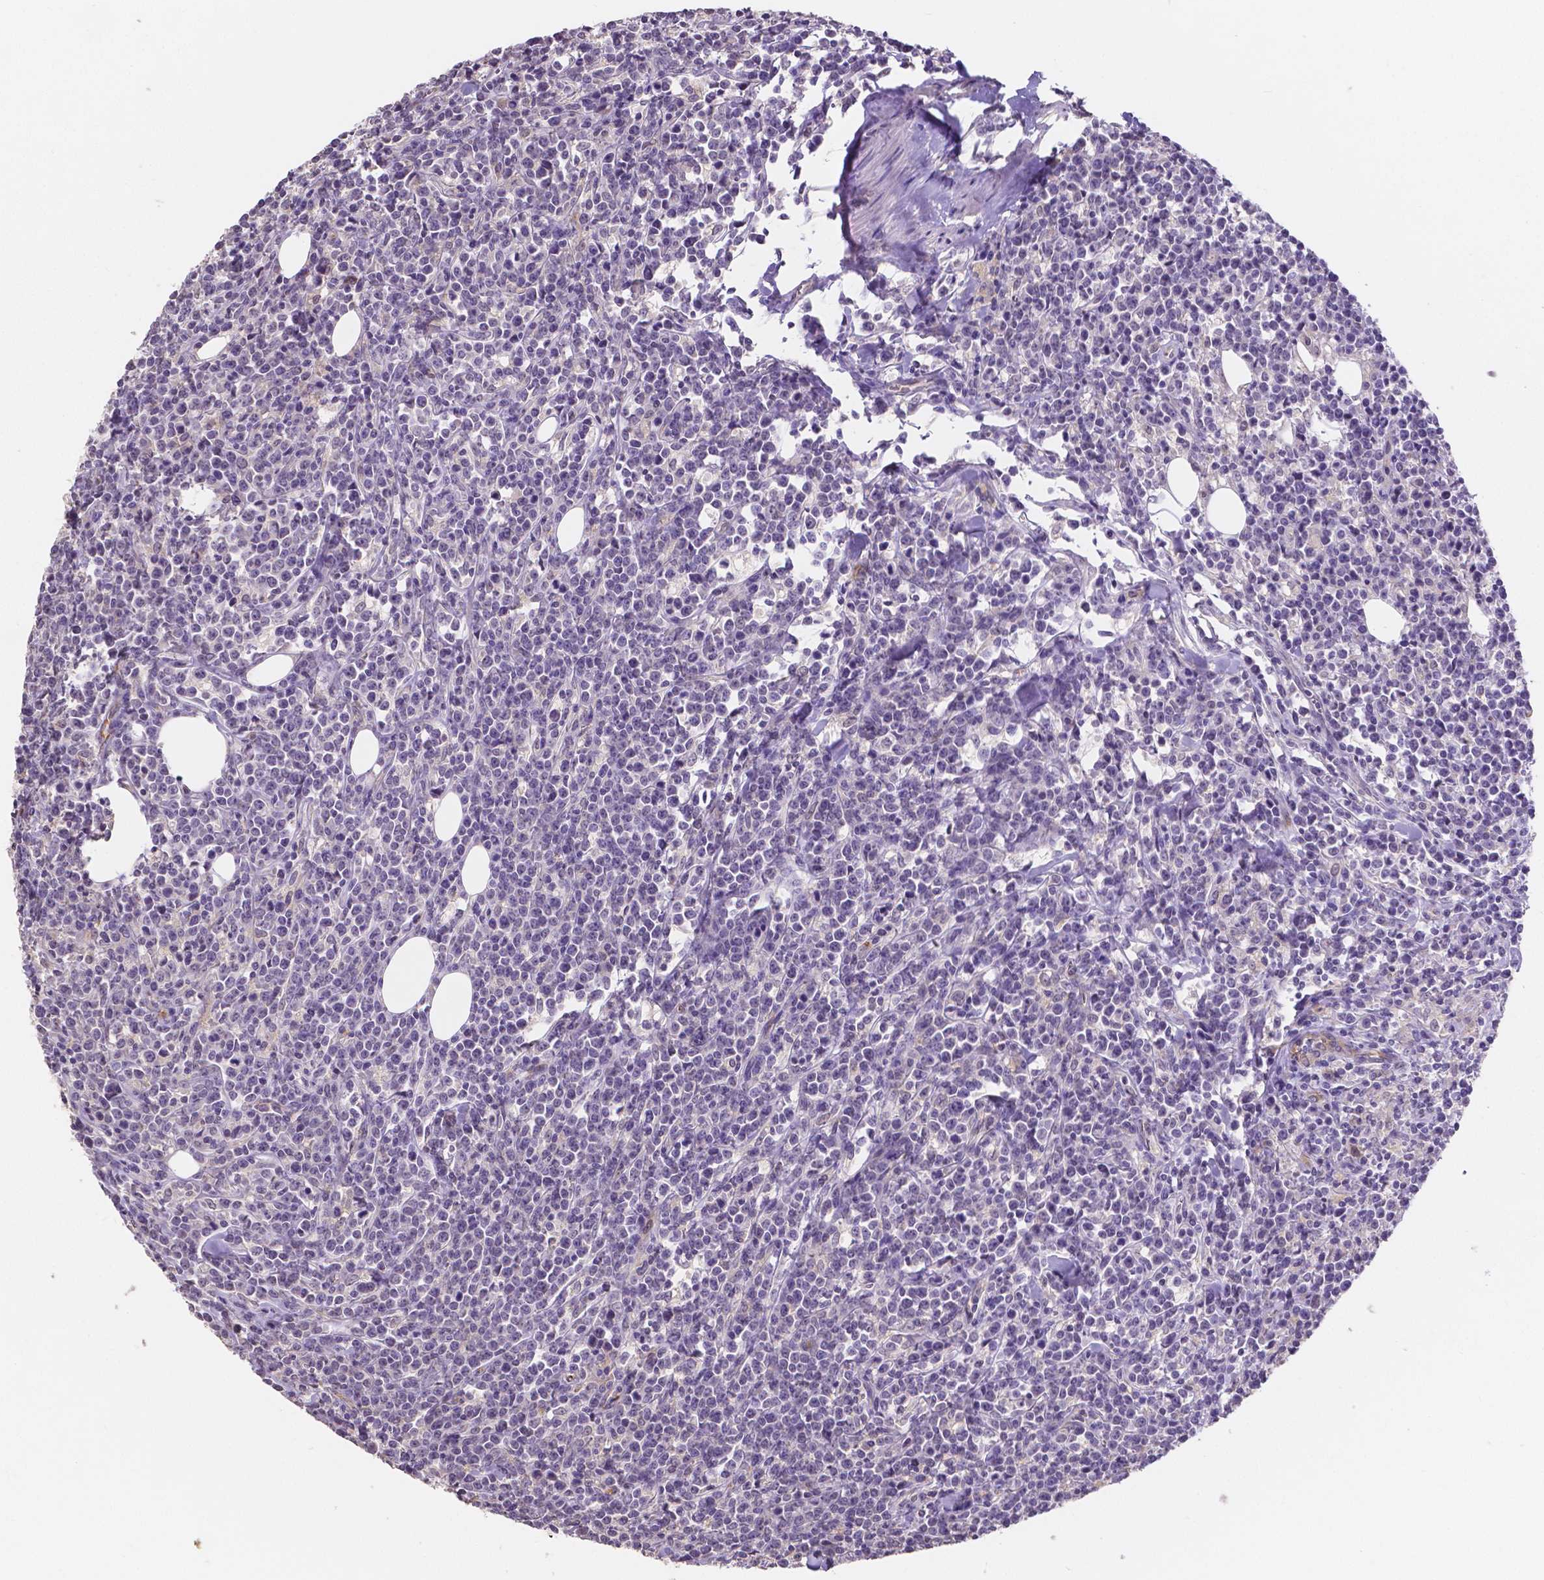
{"staining": {"intensity": "negative", "quantity": "none", "location": "none"}, "tissue": "lymphoma", "cell_type": "Tumor cells", "image_type": "cancer", "snomed": [{"axis": "morphology", "description": "Malignant lymphoma, non-Hodgkin's type, High grade"}, {"axis": "topography", "description": "Small intestine"}], "caption": "A photomicrograph of human lymphoma is negative for staining in tumor cells. The staining was performed using DAB (3,3'-diaminobenzidine) to visualize the protein expression in brown, while the nuclei were stained in blue with hematoxylin (Magnification: 20x).", "gene": "ELAVL2", "patient": {"sex": "female", "age": 56}}